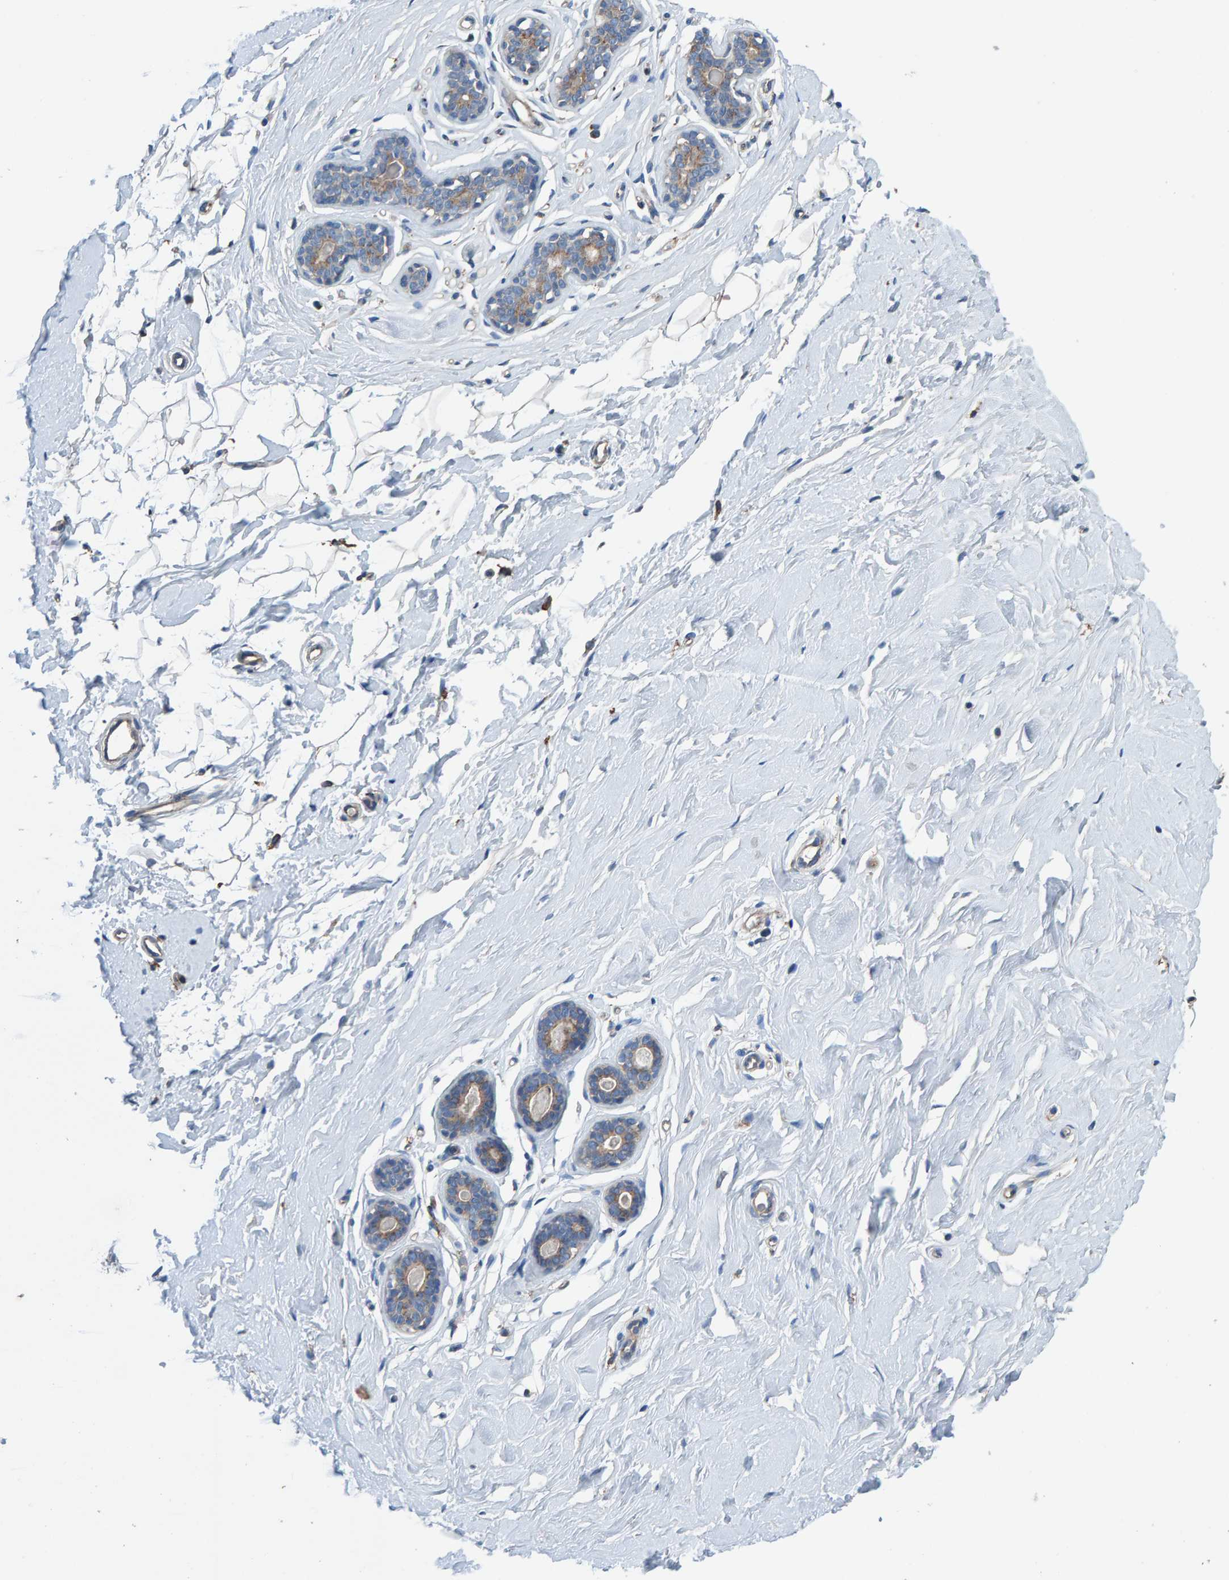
{"staining": {"intensity": "negative", "quantity": "none", "location": "none"}, "tissue": "breast", "cell_type": "Adipocytes", "image_type": "normal", "snomed": [{"axis": "morphology", "description": "Normal tissue, NOS"}, {"axis": "topography", "description": "Breast"}], "caption": "Immunohistochemistry (IHC) histopathology image of unremarkable breast stained for a protein (brown), which displays no expression in adipocytes. (Stains: DAB immunohistochemistry with hematoxylin counter stain, Microscopy: brightfield microscopy at high magnification).", "gene": "MKLN1", "patient": {"sex": "female", "age": 23}}